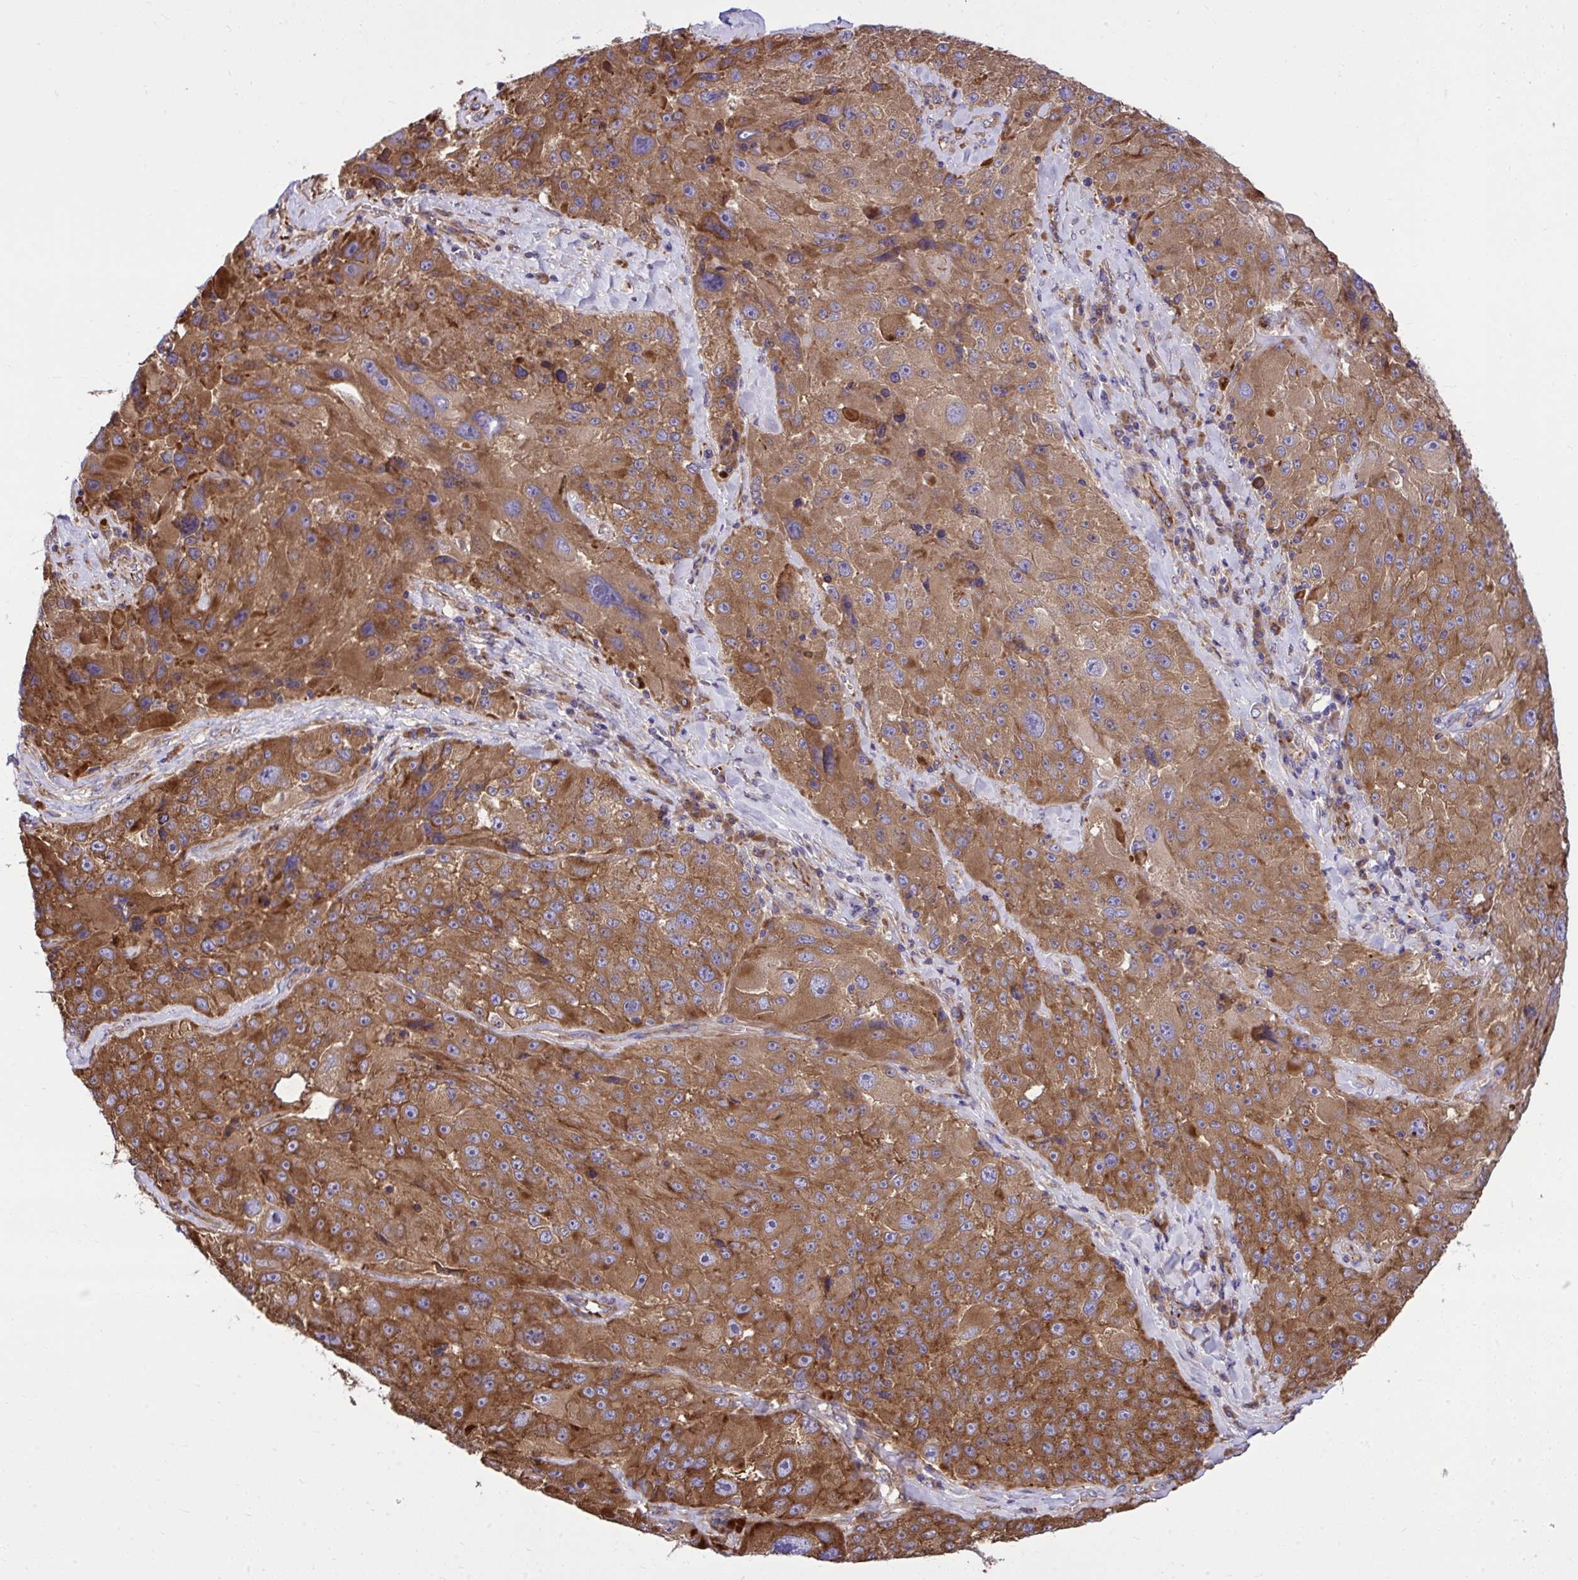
{"staining": {"intensity": "moderate", "quantity": ">75%", "location": "cytoplasmic/membranous"}, "tissue": "melanoma", "cell_type": "Tumor cells", "image_type": "cancer", "snomed": [{"axis": "morphology", "description": "Malignant melanoma, Metastatic site"}, {"axis": "topography", "description": "Lymph node"}], "caption": "DAB (3,3'-diaminobenzidine) immunohistochemical staining of malignant melanoma (metastatic site) reveals moderate cytoplasmic/membranous protein positivity in about >75% of tumor cells.", "gene": "PAIP2", "patient": {"sex": "male", "age": 62}}